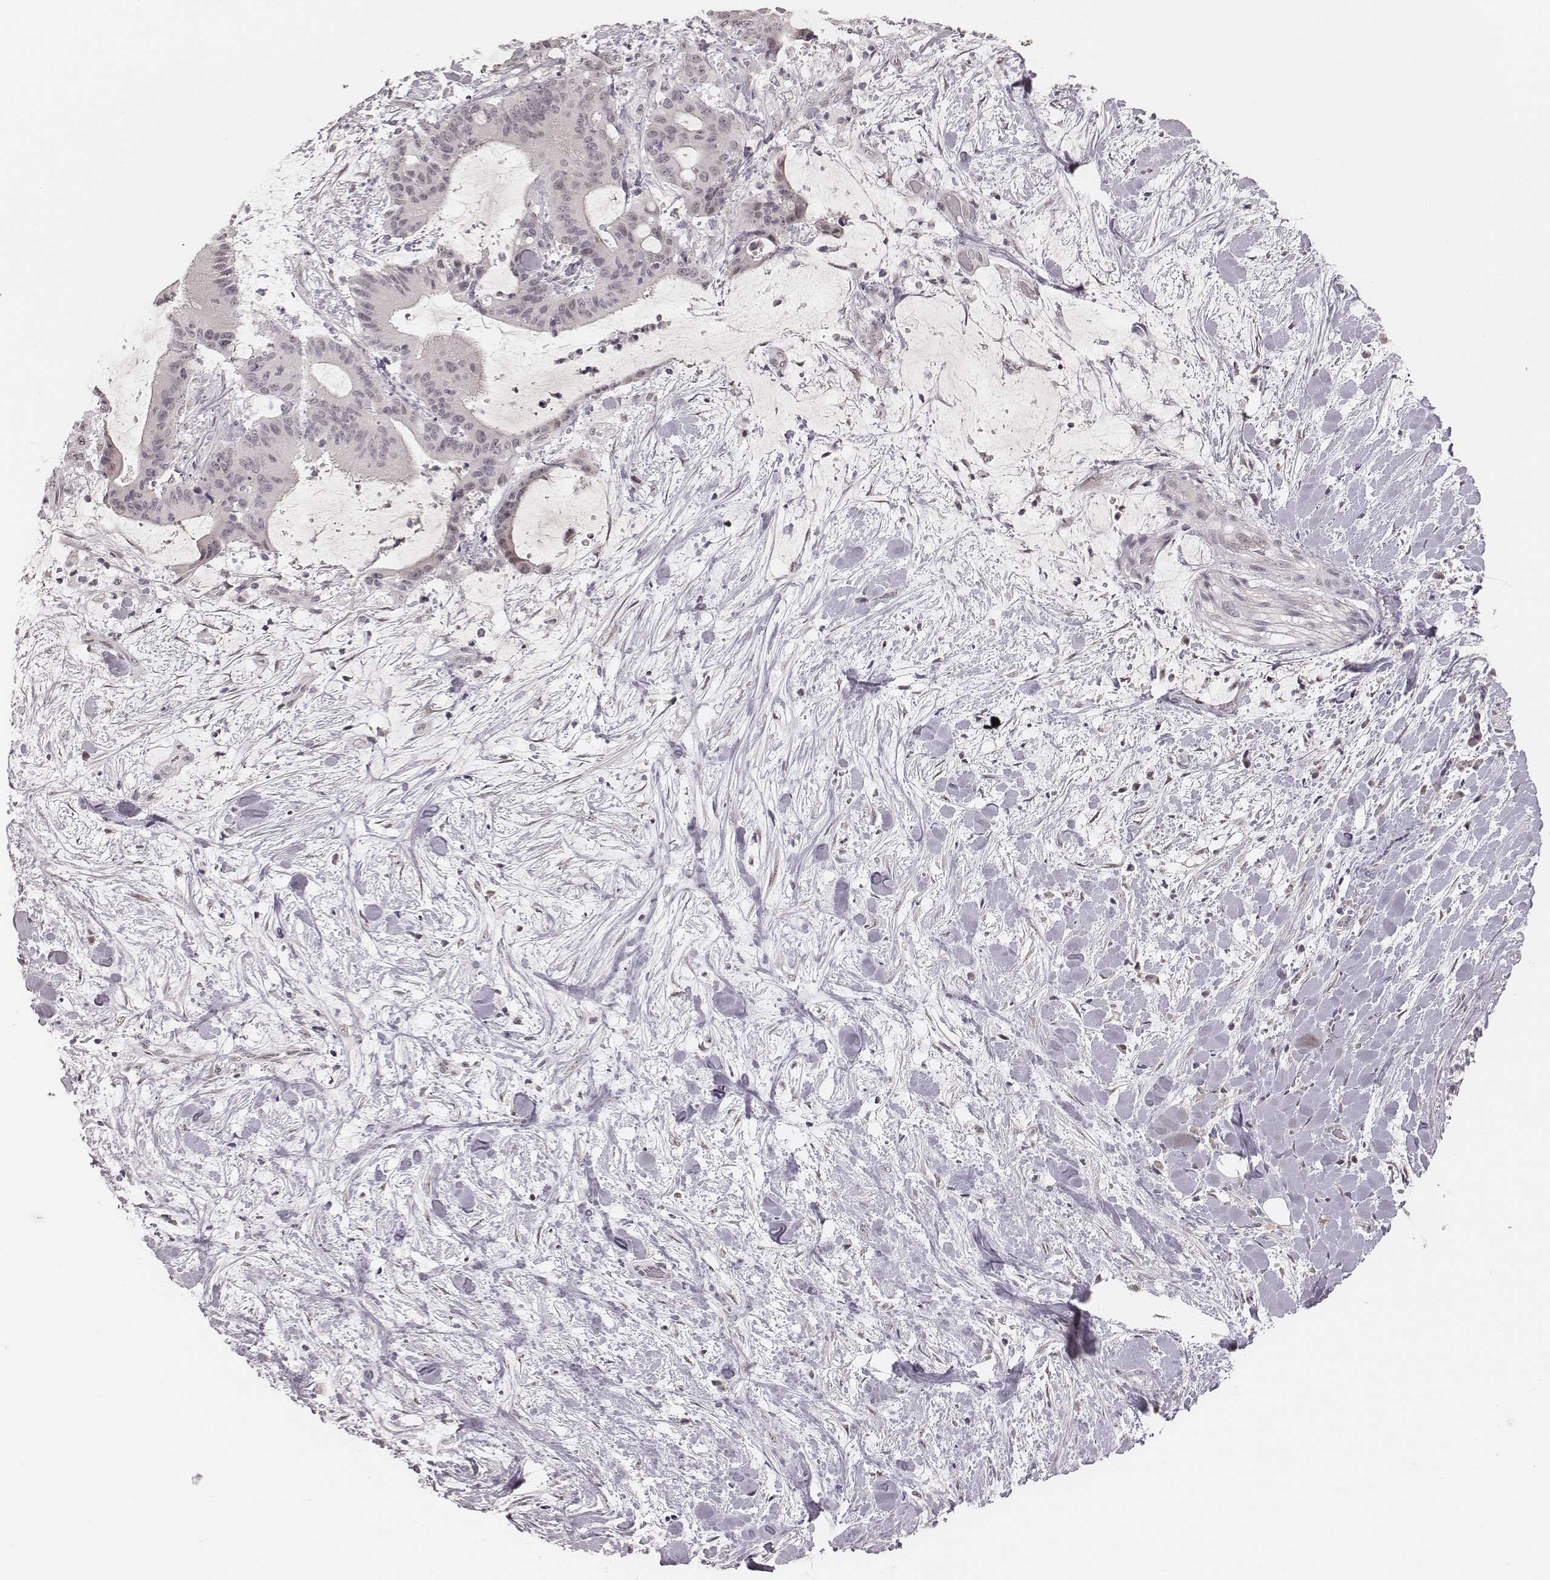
{"staining": {"intensity": "weak", "quantity": "<25%", "location": "nuclear"}, "tissue": "liver cancer", "cell_type": "Tumor cells", "image_type": "cancer", "snomed": [{"axis": "morphology", "description": "Cholangiocarcinoma"}, {"axis": "topography", "description": "Liver"}], "caption": "Immunohistochemistry (IHC) micrograph of neoplastic tissue: human liver cancer (cholangiocarcinoma) stained with DAB (3,3'-diaminobenzidine) exhibits no significant protein expression in tumor cells. Nuclei are stained in blue.", "gene": "RPGRIP1", "patient": {"sex": "female", "age": 73}}